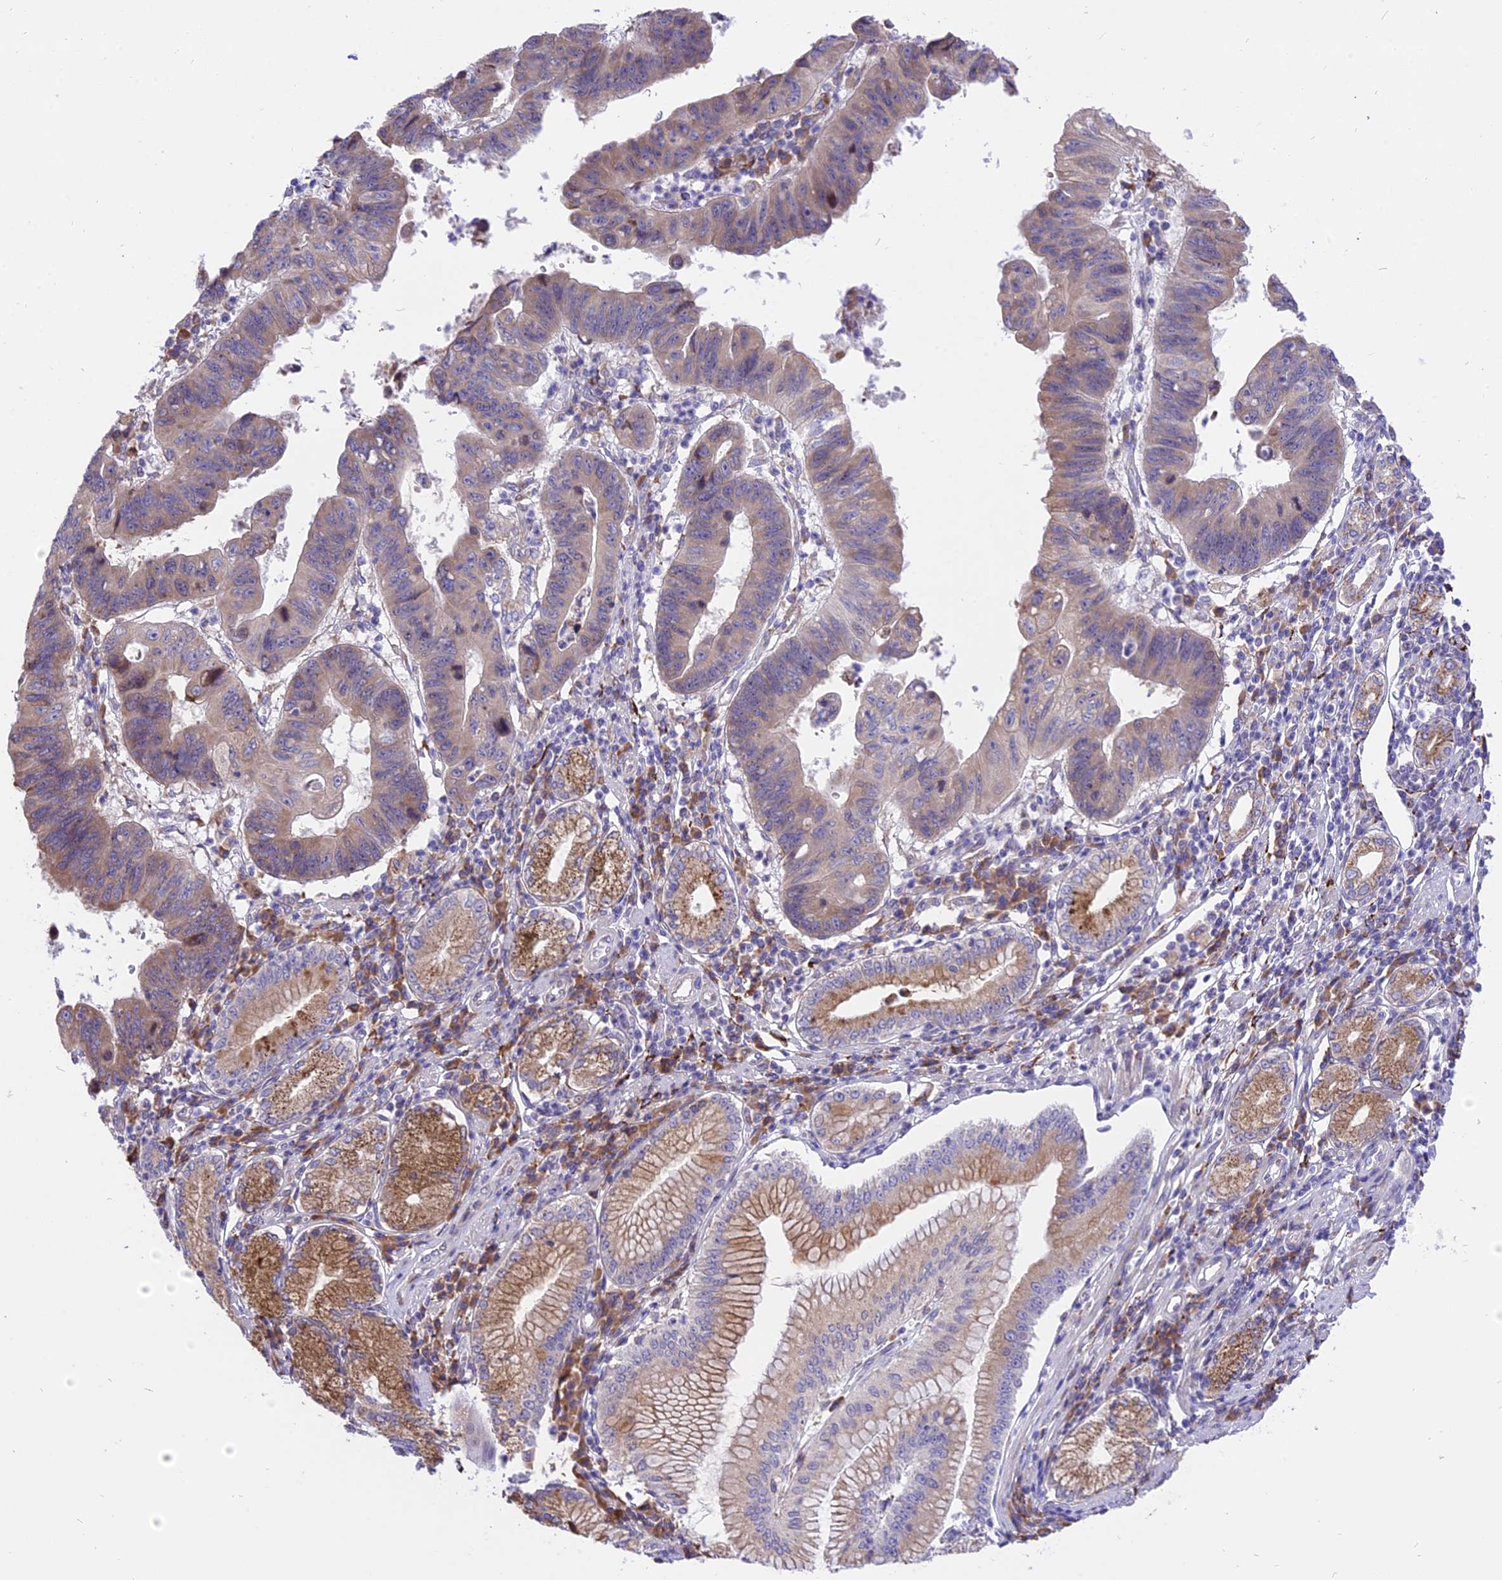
{"staining": {"intensity": "moderate", "quantity": "<25%", "location": "cytoplasmic/membranous"}, "tissue": "stomach cancer", "cell_type": "Tumor cells", "image_type": "cancer", "snomed": [{"axis": "morphology", "description": "Adenocarcinoma, NOS"}, {"axis": "topography", "description": "Stomach"}], "caption": "Tumor cells display low levels of moderate cytoplasmic/membranous positivity in about <25% of cells in human stomach cancer (adenocarcinoma). (brown staining indicates protein expression, while blue staining denotes nuclei).", "gene": "ARMCX6", "patient": {"sex": "male", "age": 59}}